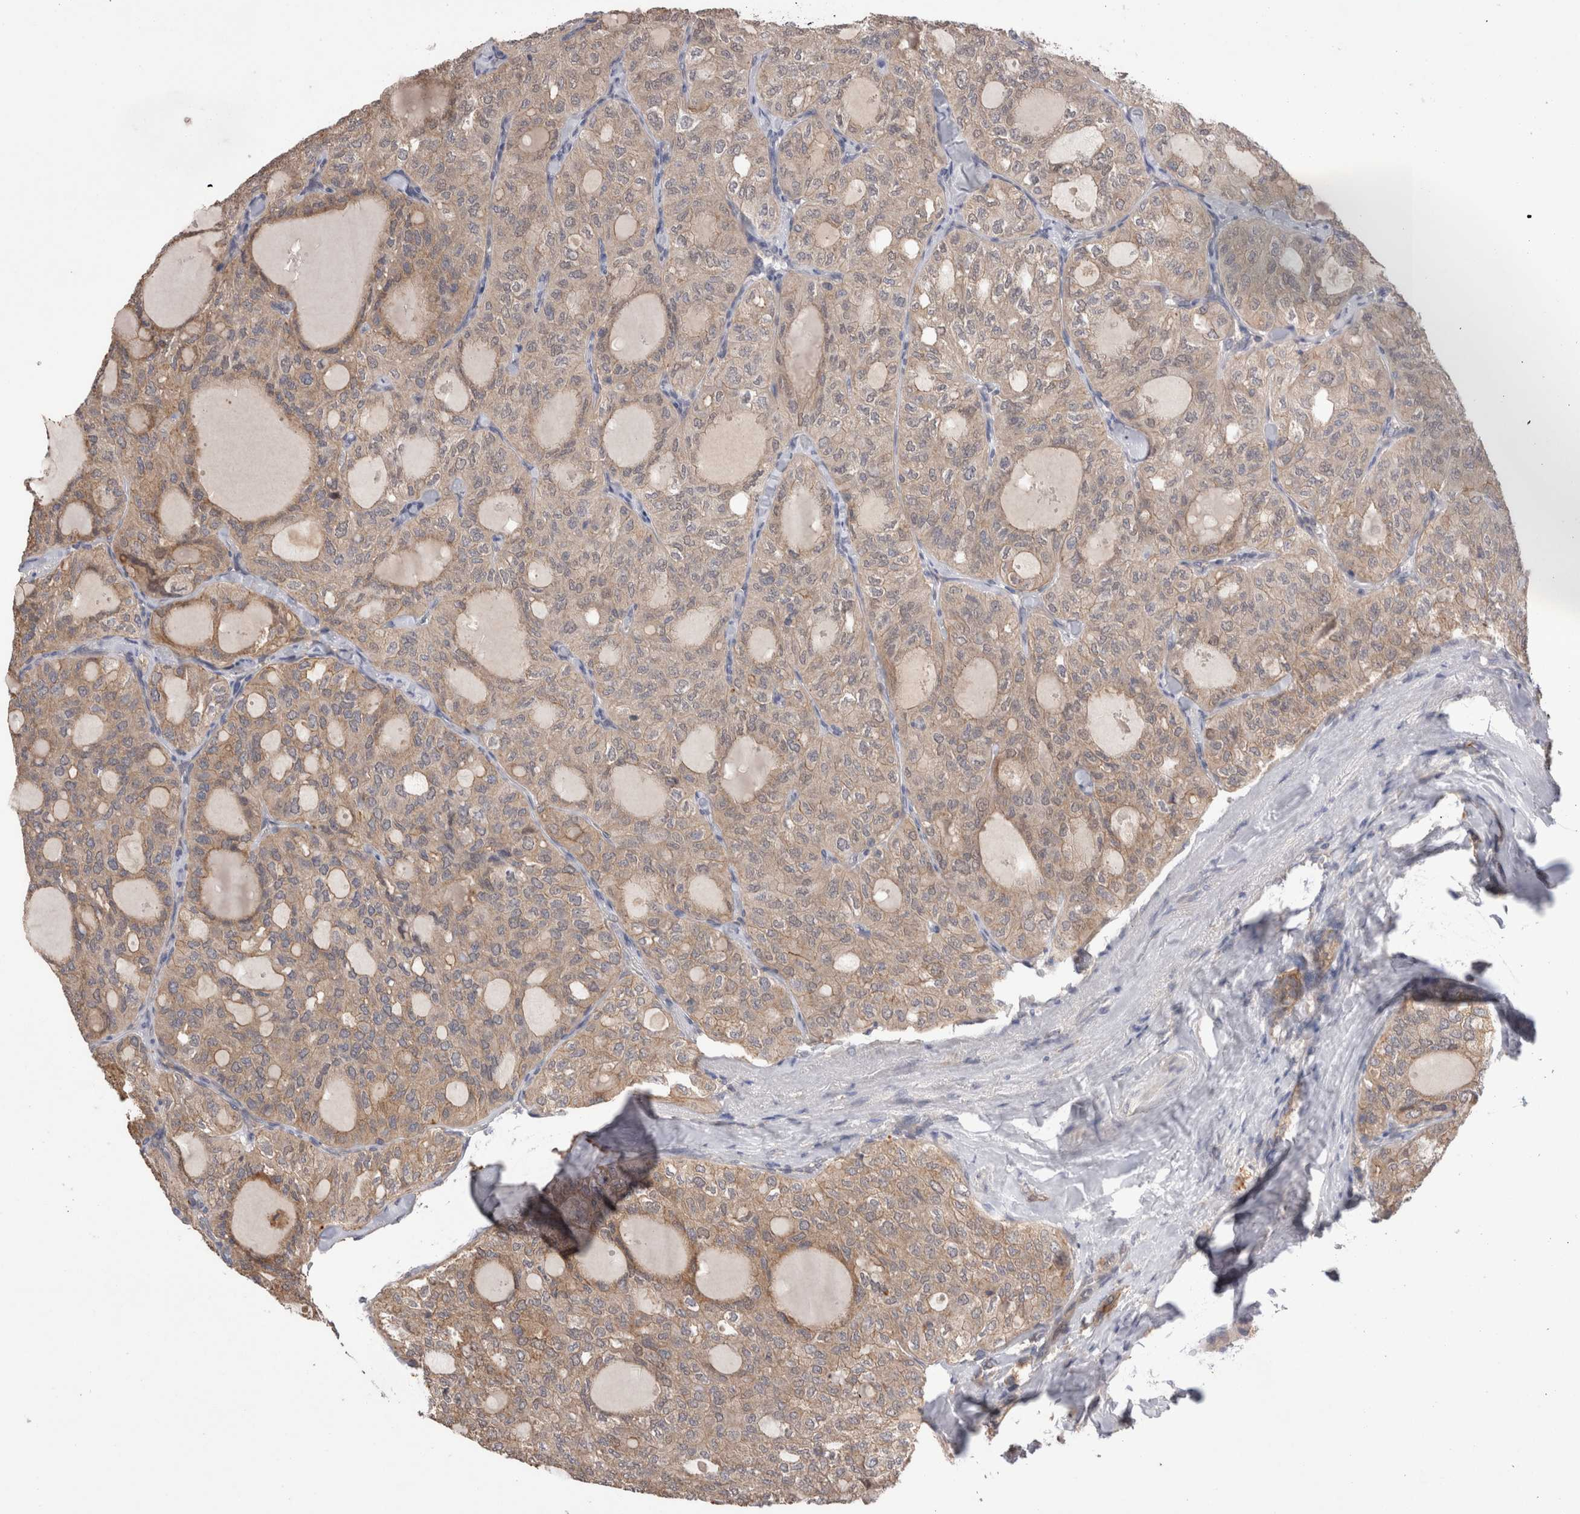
{"staining": {"intensity": "weak", "quantity": ">75%", "location": "cytoplasmic/membranous"}, "tissue": "thyroid cancer", "cell_type": "Tumor cells", "image_type": "cancer", "snomed": [{"axis": "morphology", "description": "Follicular adenoma carcinoma, NOS"}, {"axis": "topography", "description": "Thyroid gland"}], "caption": "Immunohistochemistry image of human thyroid cancer (follicular adenoma carcinoma) stained for a protein (brown), which reveals low levels of weak cytoplasmic/membranous expression in about >75% of tumor cells.", "gene": "OTOR", "patient": {"sex": "male", "age": 75}}